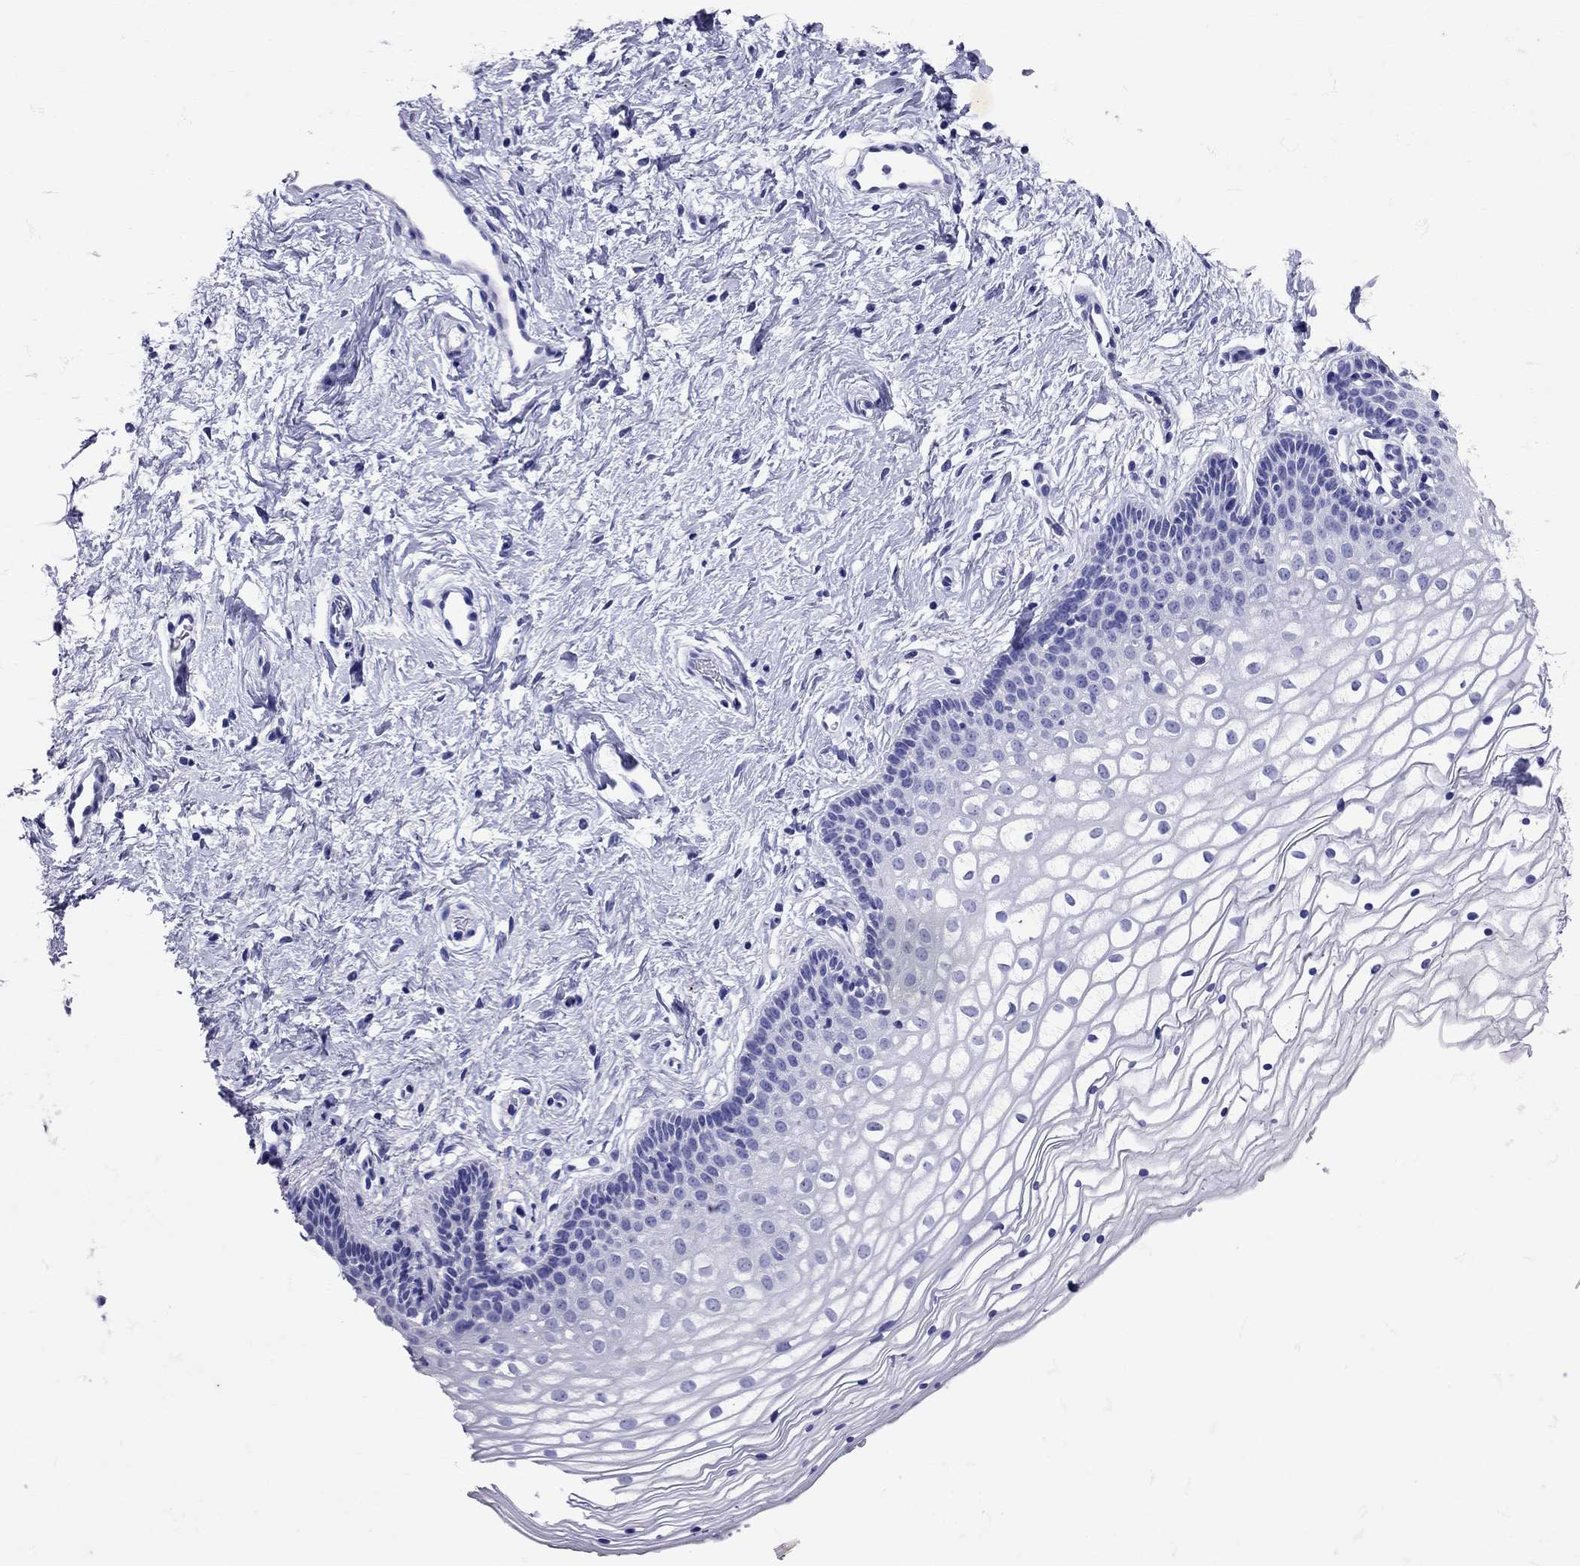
{"staining": {"intensity": "negative", "quantity": "none", "location": "none"}, "tissue": "vagina", "cell_type": "Squamous epithelial cells", "image_type": "normal", "snomed": [{"axis": "morphology", "description": "Normal tissue, NOS"}, {"axis": "topography", "description": "Vagina"}], "caption": "Immunohistochemical staining of unremarkable human vagina displays no significant expression in squamous epithelial cells. (DAB IHC, high magnification).", "gene": "AVP", "patient": {"sex": "female", "age": 36}}